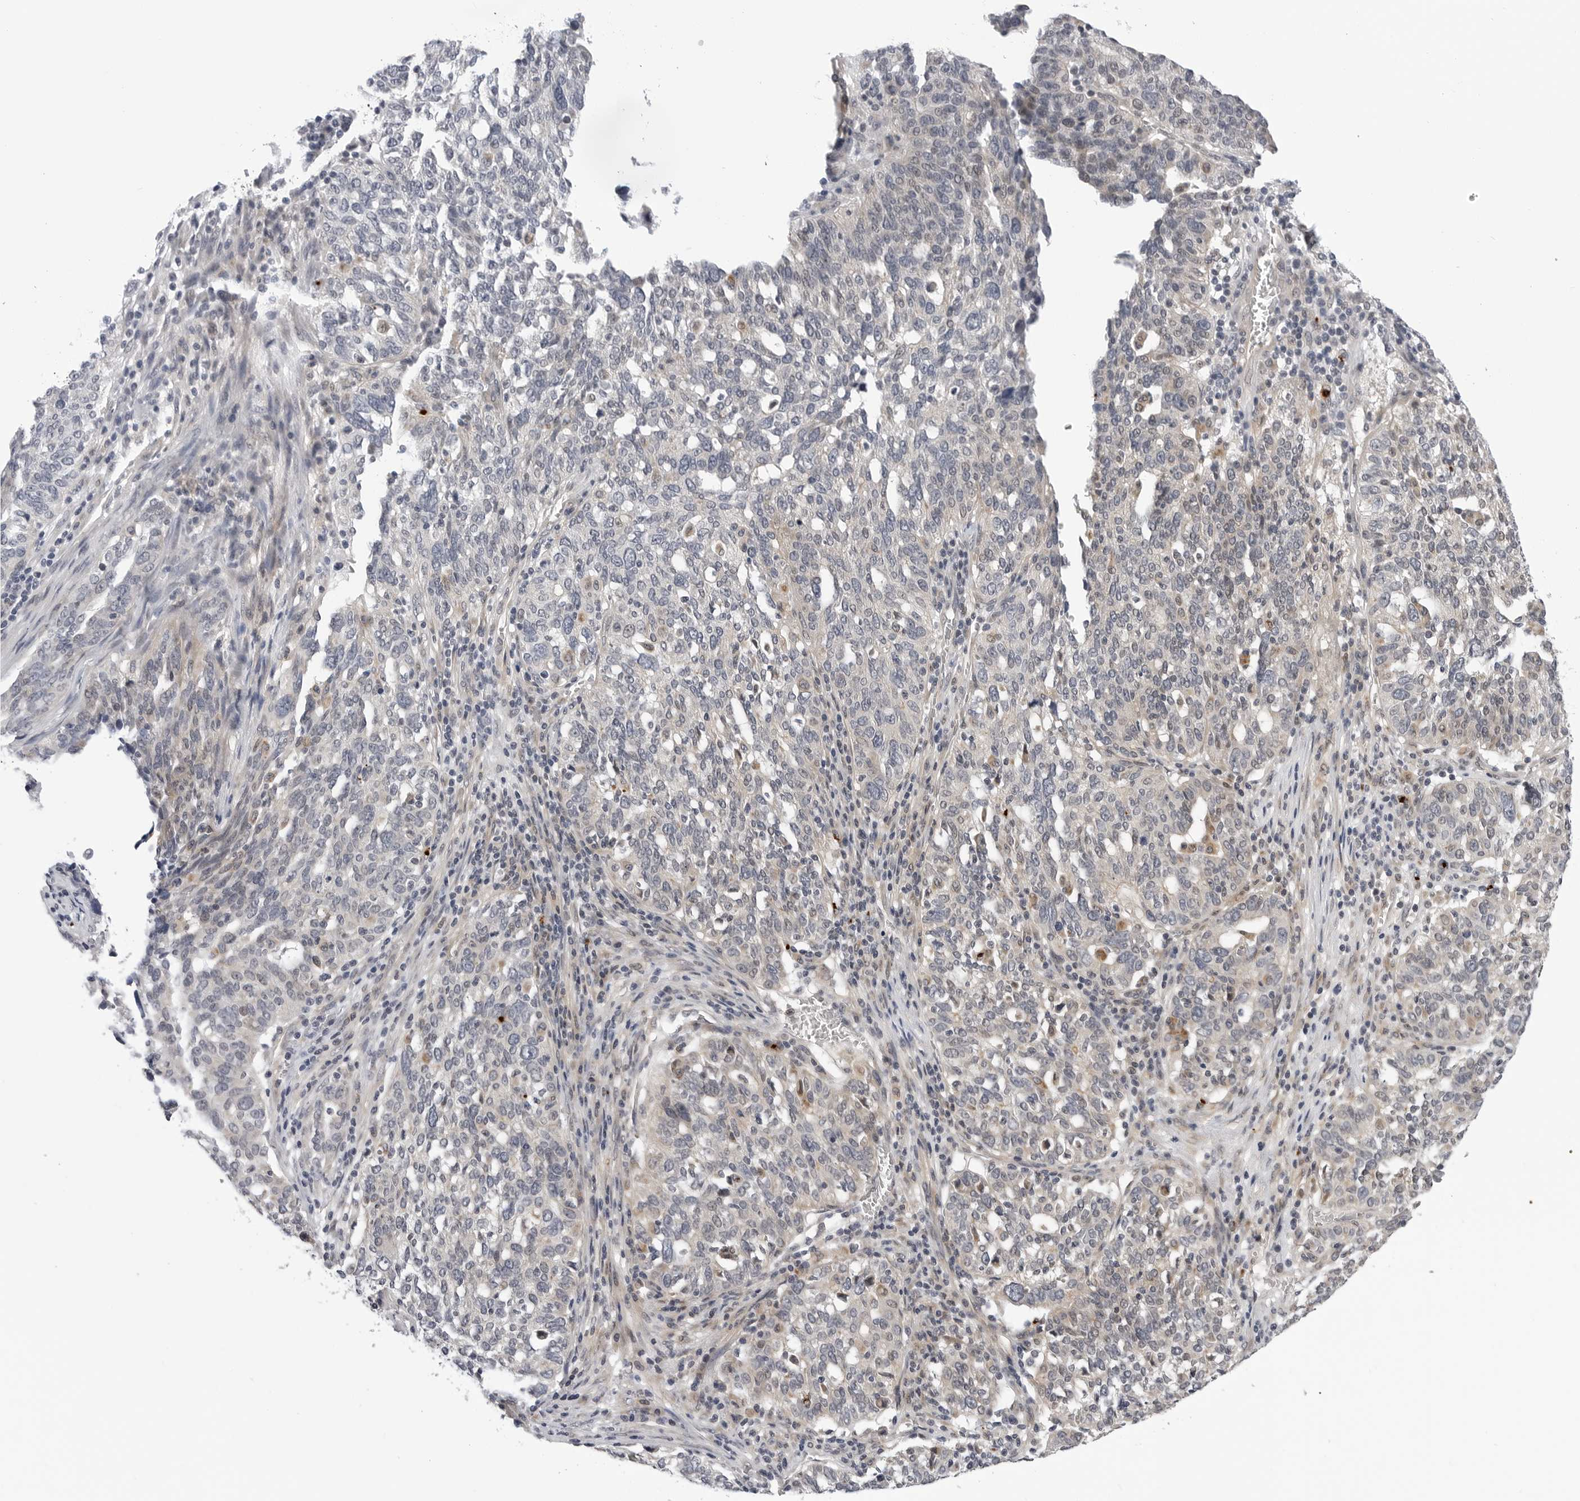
{"staining": {"intensity": "negative", "quantity": "none", "location": "none"}, "tissue": "ovarian cancer", "cell_type": "Tumor cells", "image_type": "cancer", "snomed": [{"axis": "morphology", "description": "Cystadenocarcinoma, serous, NOS"}, {"axis": "topography", "description": "Ovary"}], "caption": "This is an IHC micrograph of ovarian cancer. There is no positivity in tumor cells.", "gene": "KIAA1614", "patient": {"sex": "female", "age": 59}}